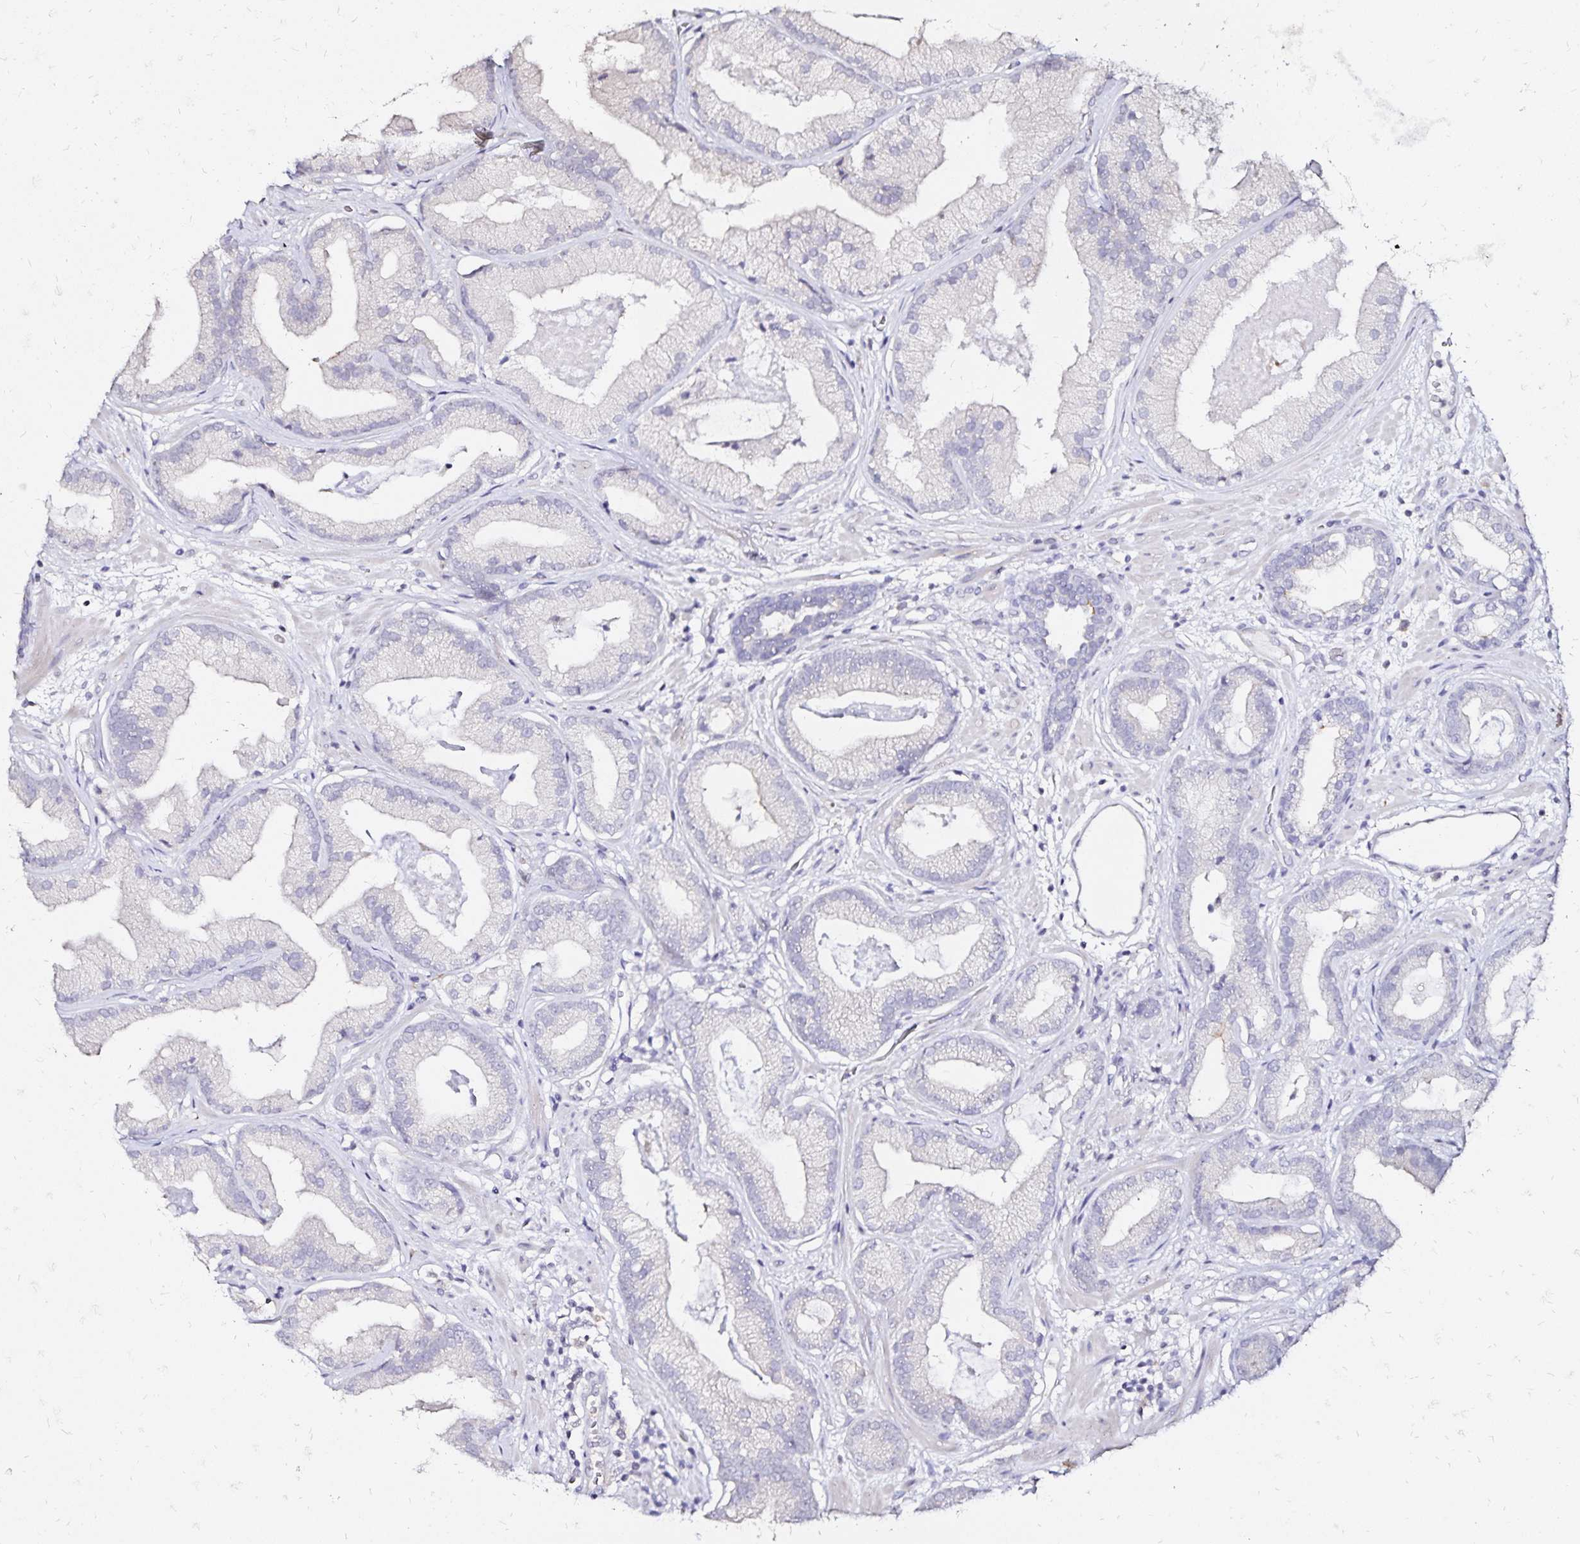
{"staining": {"intensity": "moderate", "quantity": "<25%", "location": "cytoplasmic/membranous"}, "tissue": "prostate cancer", "cell_type": "Tumor cells", "image_type": "cancer", "snomed": [{"axis": "morphology", "description": "Adenocarcinoma, Low grade"}, {"axis": "topography", "description": "Prostate"}], "caption": "IHC histopathology image of prostate adenocarcinoma (low-grade) stained for a protein (brown), which shows low levels of moderate cytoplasmic/membranous positivity in approximately <25% of tumor cells.", "gene": "SLC5A1", "patient": {"sex": "male", "age": 62}}